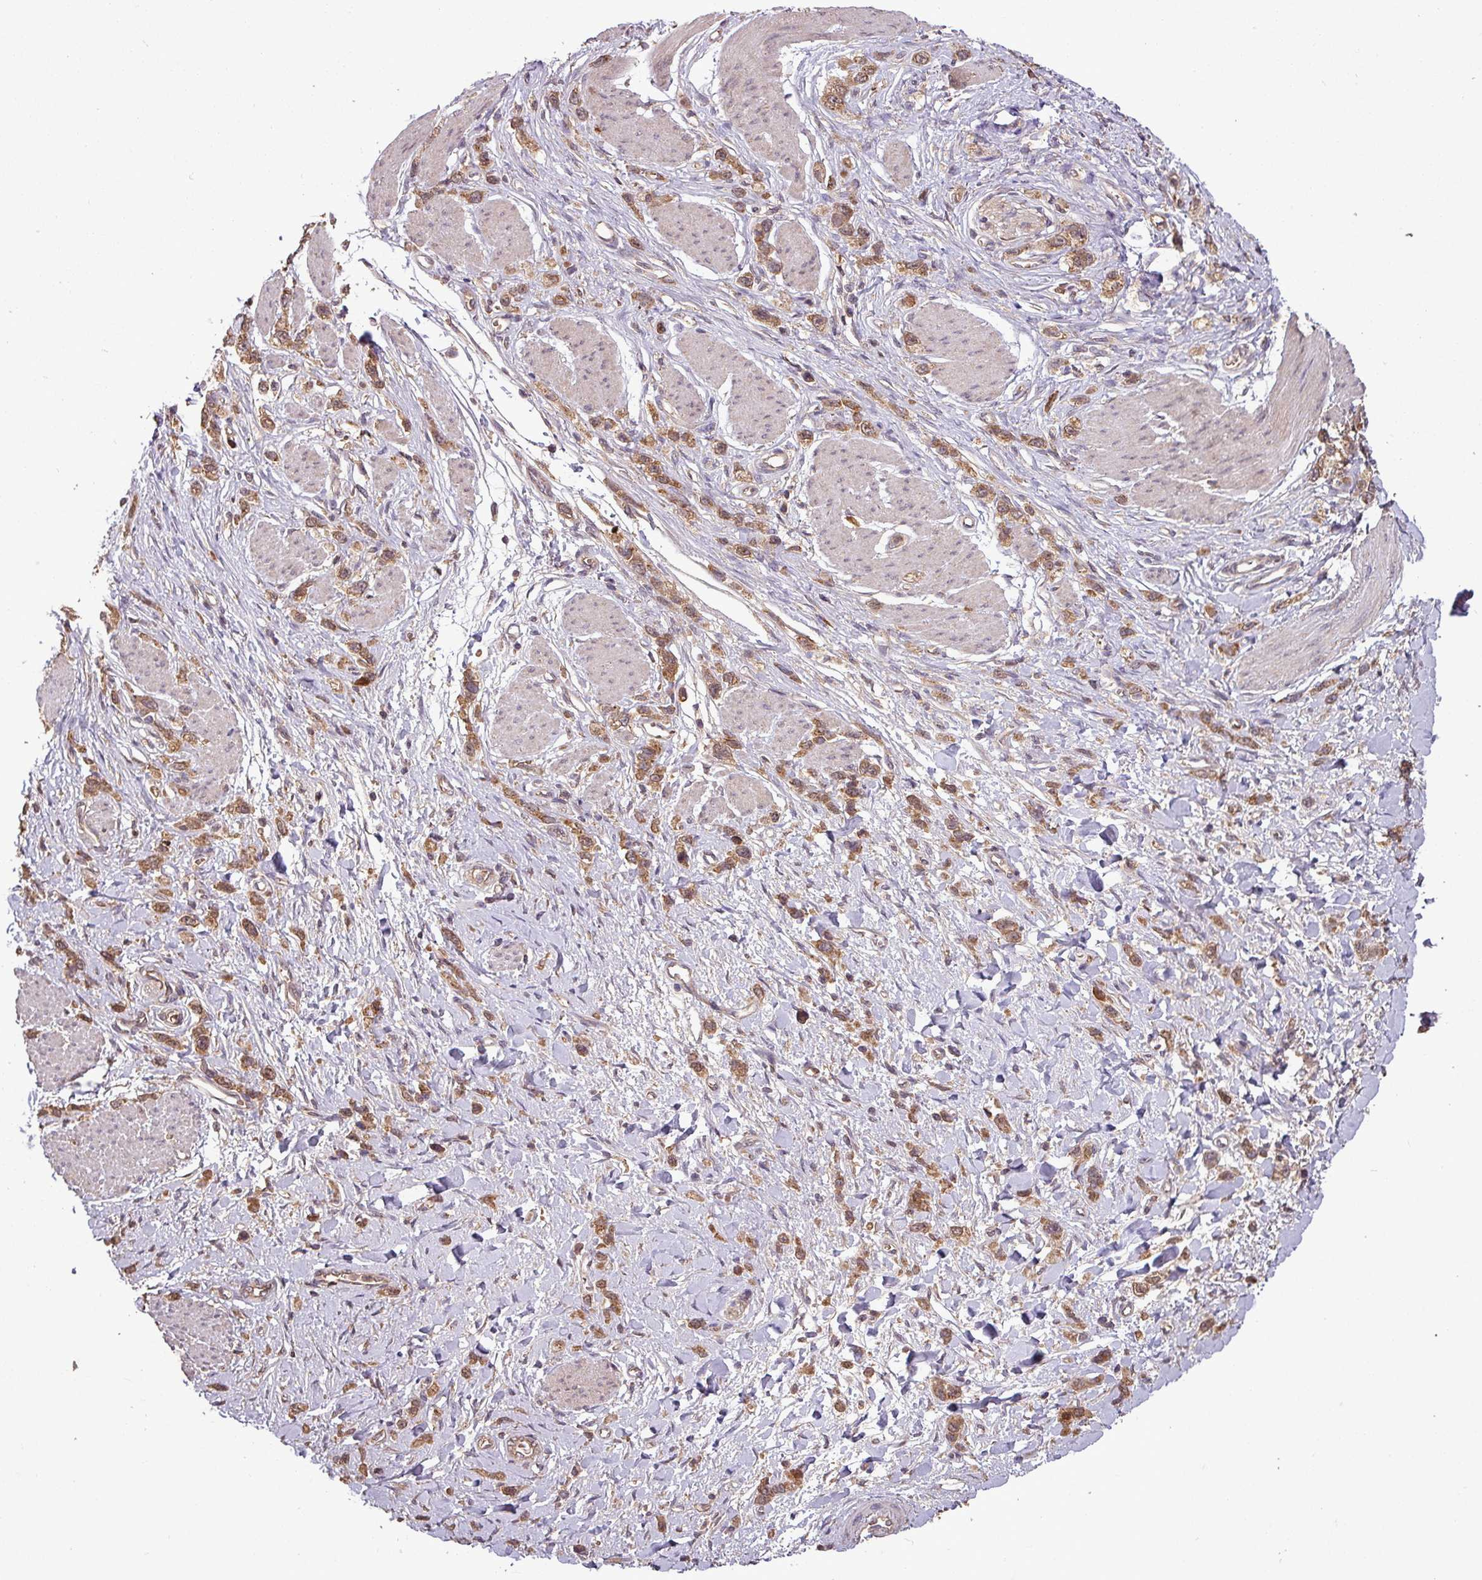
{"staining": {"intensity": "moderate", "quantity": ">75%", "location": "cytoplasmic/membranous"}, "tissue": "stomach cancer", "cell_type": "Tumor cells", "image_type": "cancer", "snomed": [{"axis": "morphology", "description": "Adenocarcinoma, NOS"}, {"axis": "topography", "description": "Stomach"}], "caption": "Protein expression analysis of adenocarcinoma (stomach) demonstrates moderate cytoplasmic/membranous expression in approximately >75% of tumor cells.", "gene": "NT5C3A", "patient": {"sex": "female", "age": 65}}